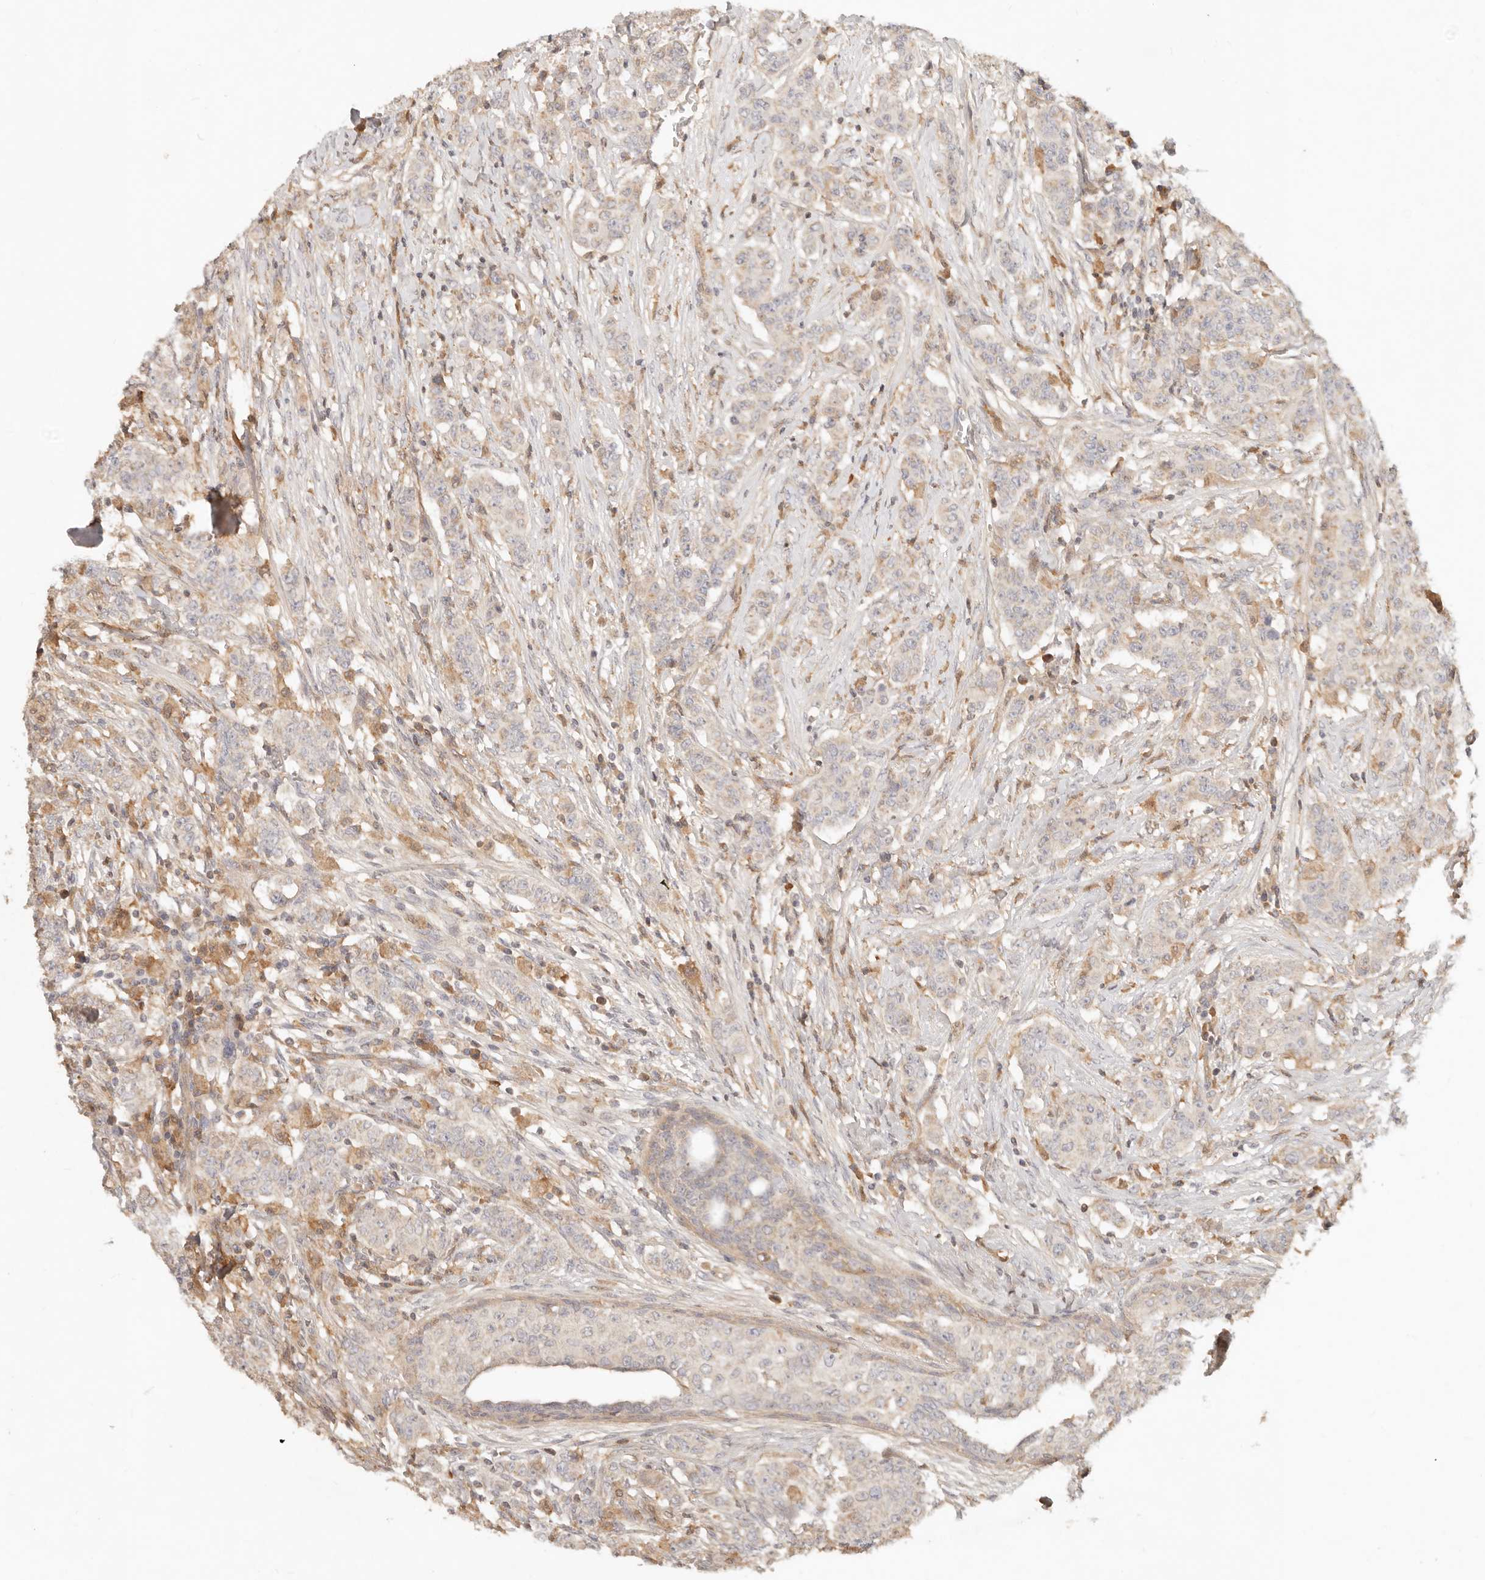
{"staining": {"intensity": "weak", "quantity": "<25%", "location": "cytoplasmic/membranous"}, "tissue": "breast cancer", "cell_type": "Tumor cells", "image_type": "cancer", "snomed": [{"axis": "morphology", "description": "Duct carcinoma"}, {"axis": "topography", "description": "Breast"}], "caption": "Human infiltrating ductal carcinoma (breast) stained for a protein using immunohistochemistry (IHC) exhibits no positivity in tumor cells.", "gene": "NECAP2", "patient": {"sex": "female", "age": 40}}